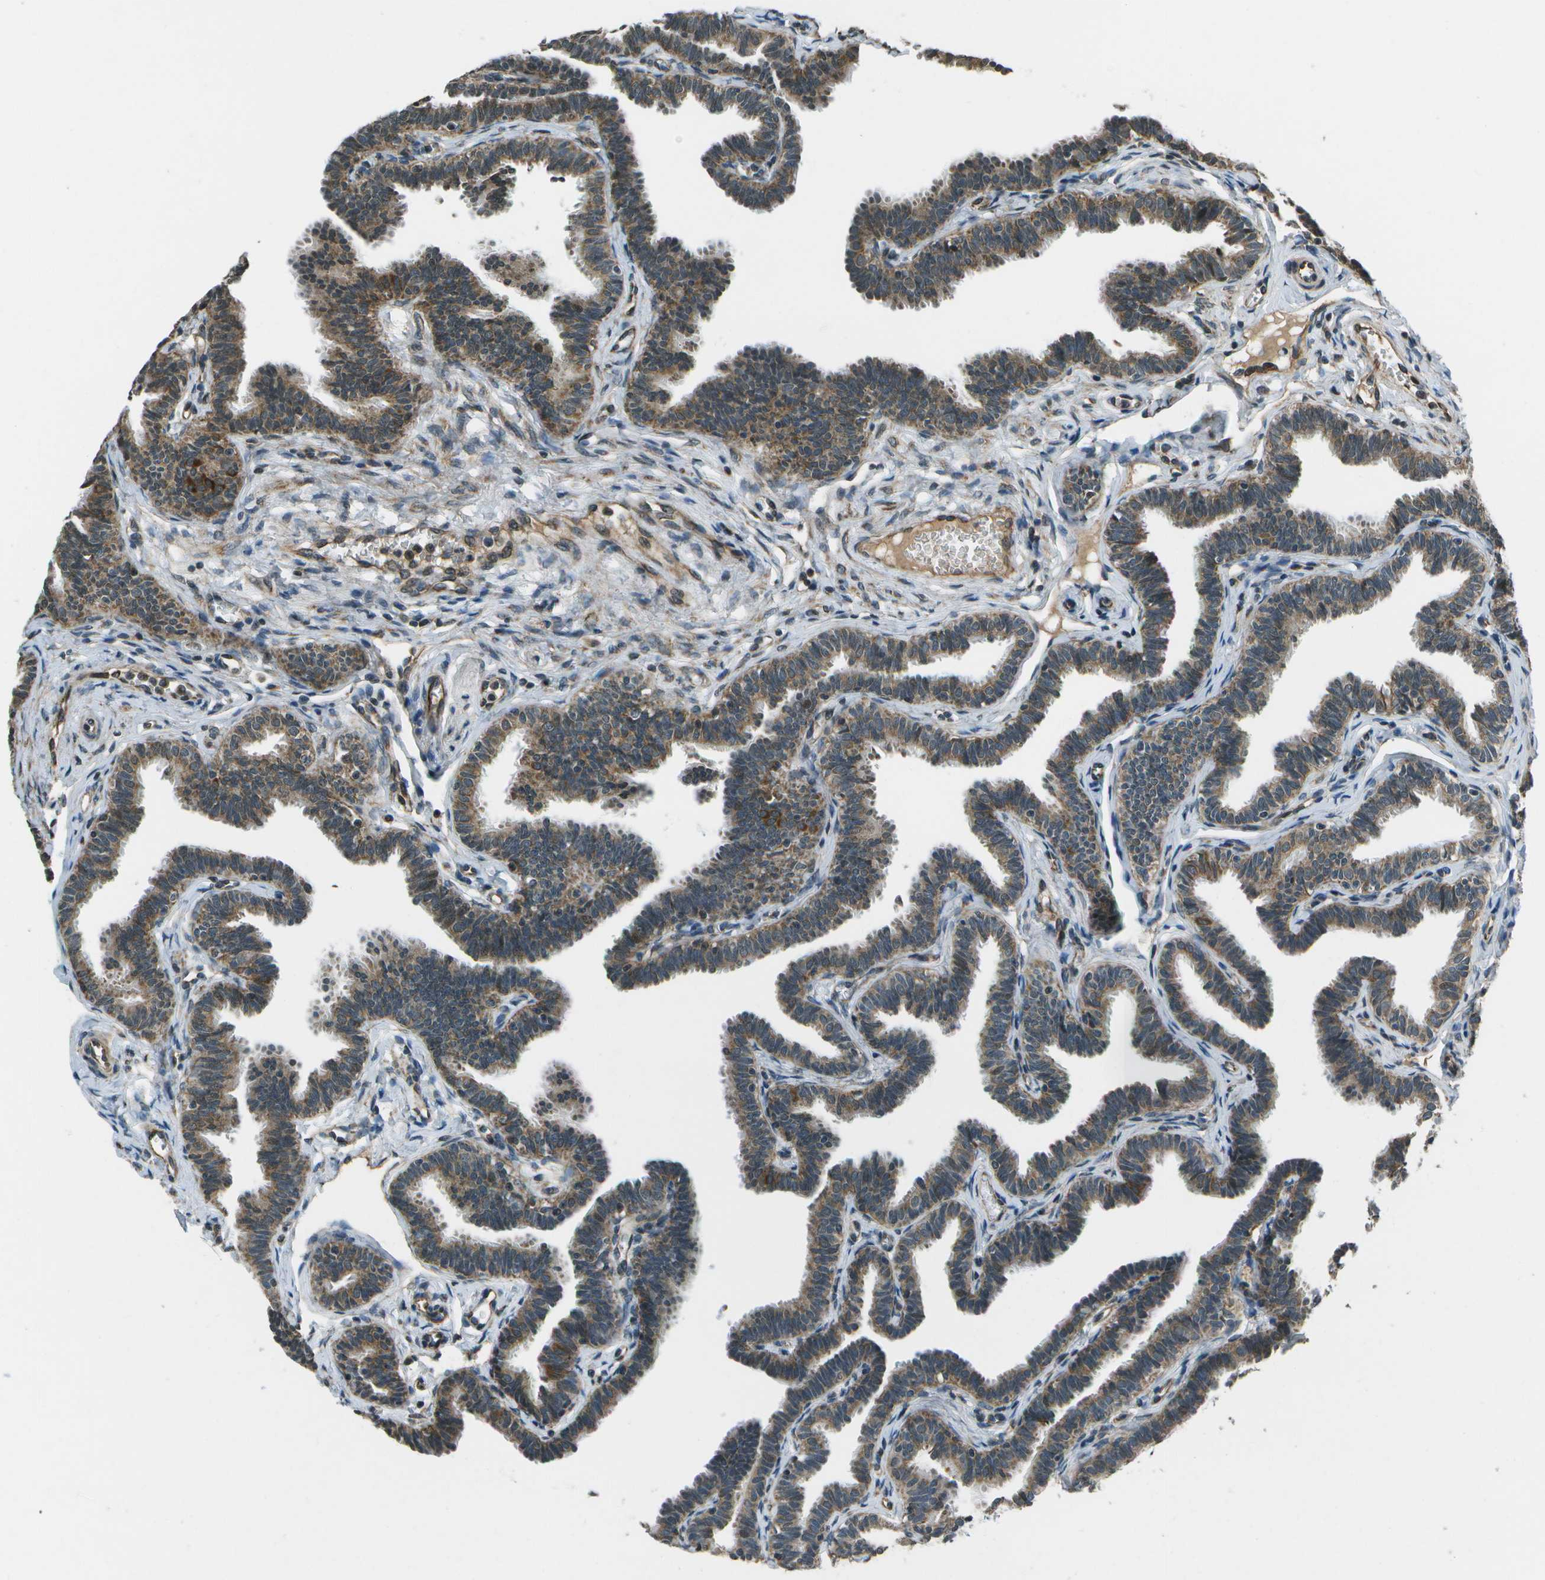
{"staining": {"intensity": "moderate", "quantity": ">75%", "location": "cytoplasmic/membranous"}, "tissue": "fallopian tube", "cell_type": "Glandular cells", "image_type": "normal", "snomed": [{"axis": "morphology", "description": "Normal tissue, NOS"}, {"axis": "topography", "description": "Fallopian tube"}, {"axis": "topography", "description": "Ovary"}], "caption": "Fallopian tube stained for a protein (brown) exhibits moderate cytoplasmic/membranous positive positivity in about >75% of glandular cells.", "gene": "EIF2AK1", "patient": {"sex": "female", "age": 23}}